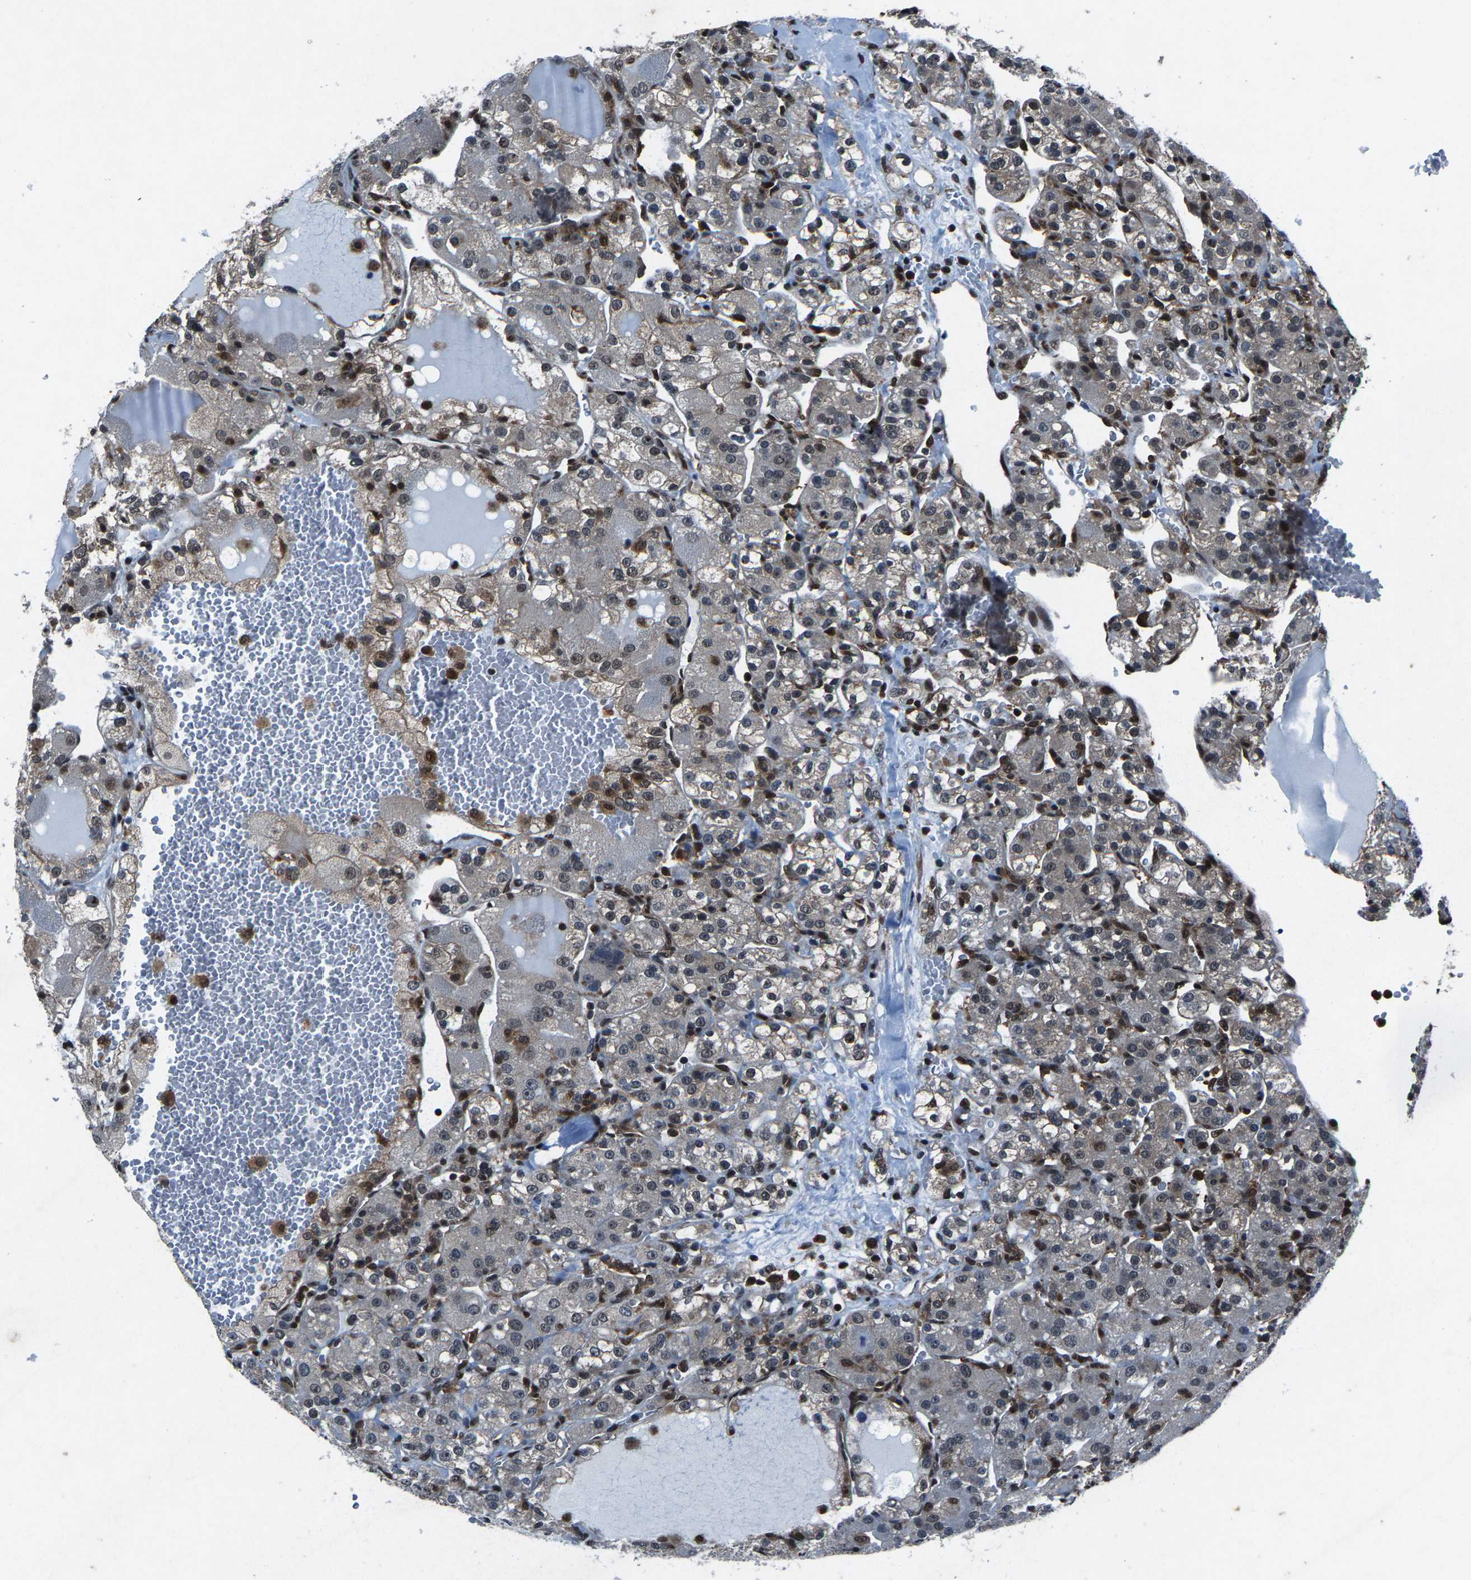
{"staining": {"intensity": "weak", "quantity": "25%-75%", "location": "cytoplasmic/membranous,nuclear"}, "tissue": "renal cancer", "cell_type": "Tumor cells", "image_type": "cancer", "snomed": [{"axis": "morphology", "description": "Normal tissue, NOS"}, {"axis": "morphology", "description": "Adenocarcinoma, NOS"}, {"axis": "topography", "description": "Kidney"}], "caption": "Protein staining of renal cancer tissue reveals weak cytoplasmic/membranous and nuclear expression in approximately 25%-75% of tumor cells.", "gene": "ATXN3", "patient": {"sex": "male", "age": 61}}